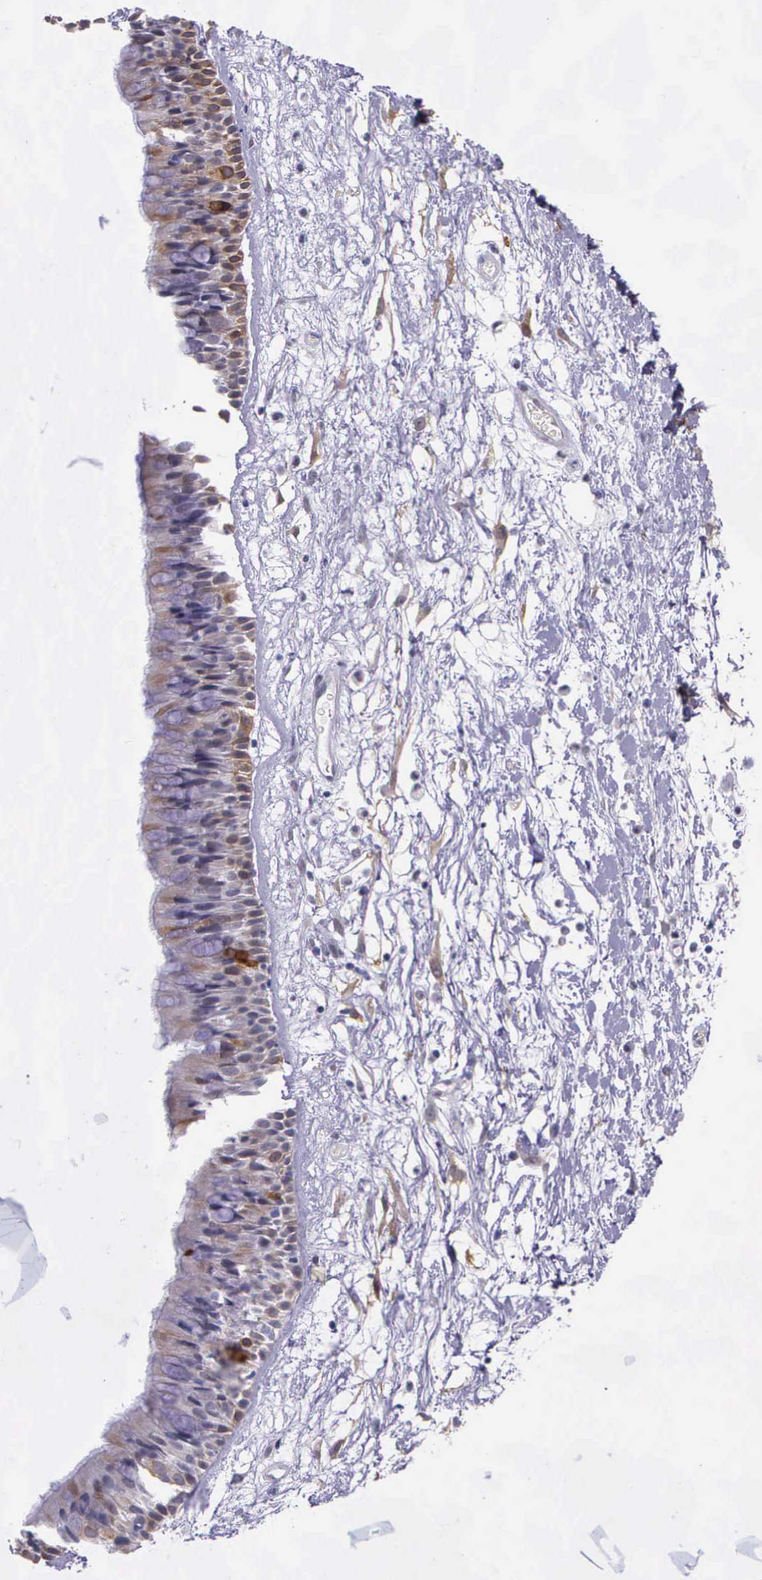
{"staining": {"intensity": "moderate", "quantity": ">75%", "location": "cytoplasmic/membranous"}, "tissue": "nasopharynx", "cell_type": "Respiratory epithelial cells", "image_type": "normal", "snomed": [{"axis": "morphology", "description": "Normal tissue, NOS"}, {"axis": "topography", "description": "Nasopharynx"}], "caption": "This image displays benign nasopharynx stained with immunohistochemistry (IHC) to label a protein in brown. The cytoplasmic/membranous of respiratory epithelial cells show moderate positivity for the protein. Nuclei are counter-stained blue.", "gene": "AHNAK2", "patient": {"sex": "male", "age": 13}}